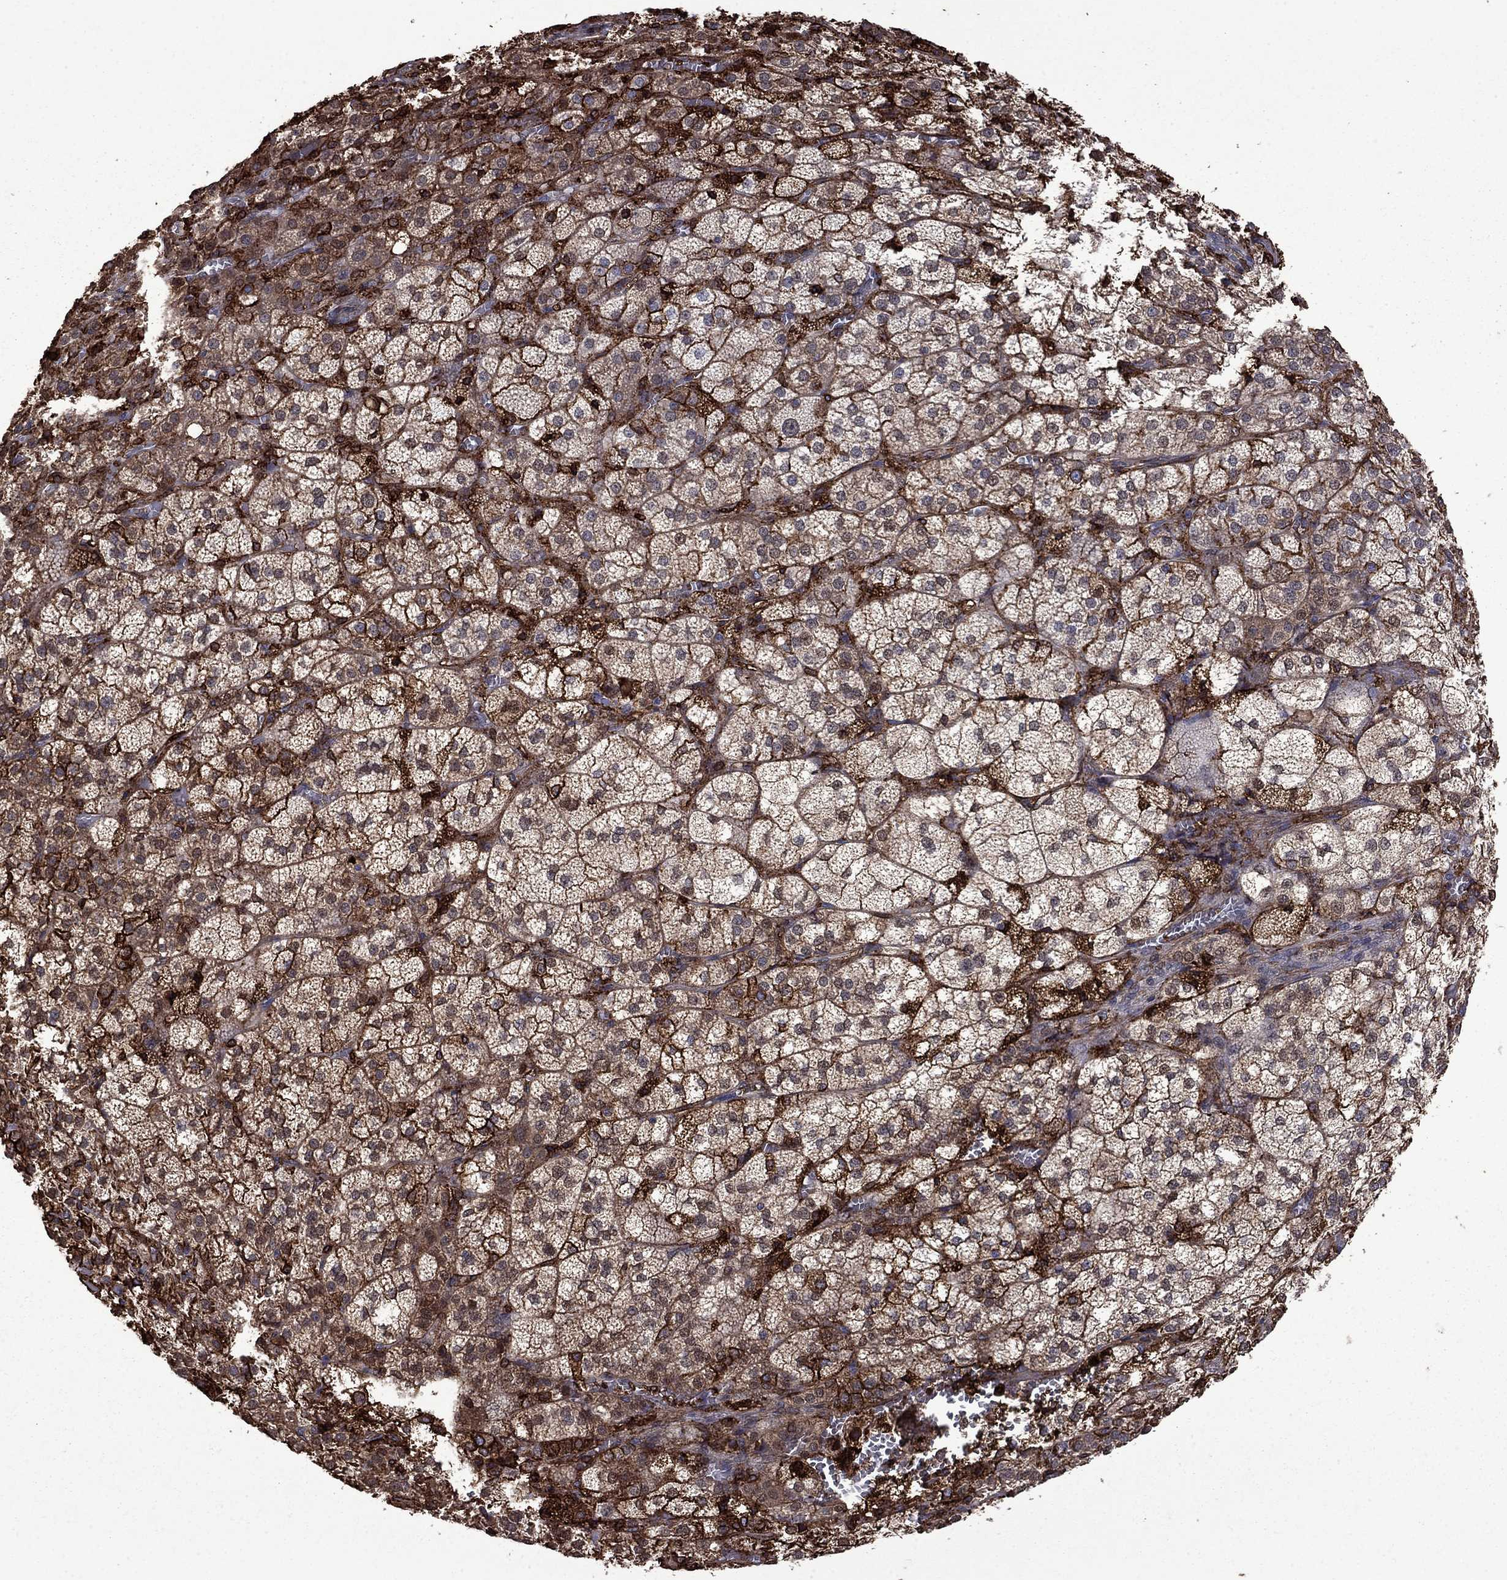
{"staining": {"intensity": "strong", "quantity": "25%-75%", "location": "cytoplasmic/membranous"}, "tissue": "adrenal gland", "cell_type": "Glandular cells", "image_type": "normal", "snomed": [{"axis": "morphology", "description": "Normal tissue, NOS"}, {"axis": "topography", "description": "Adrenal gland"}], "caption": "IHC micrograph of normal adrenal gland: human adrenal gland stained using immunohistochemistry (IHC) shows high levels of strong protein expression localized specifically in the cytoplasmic/membranous of glandular cells, appearing as a cytoplasmic/membranous brown color.", "gene": "PLAU", "patient": {"sex": "female", "age": 60}}